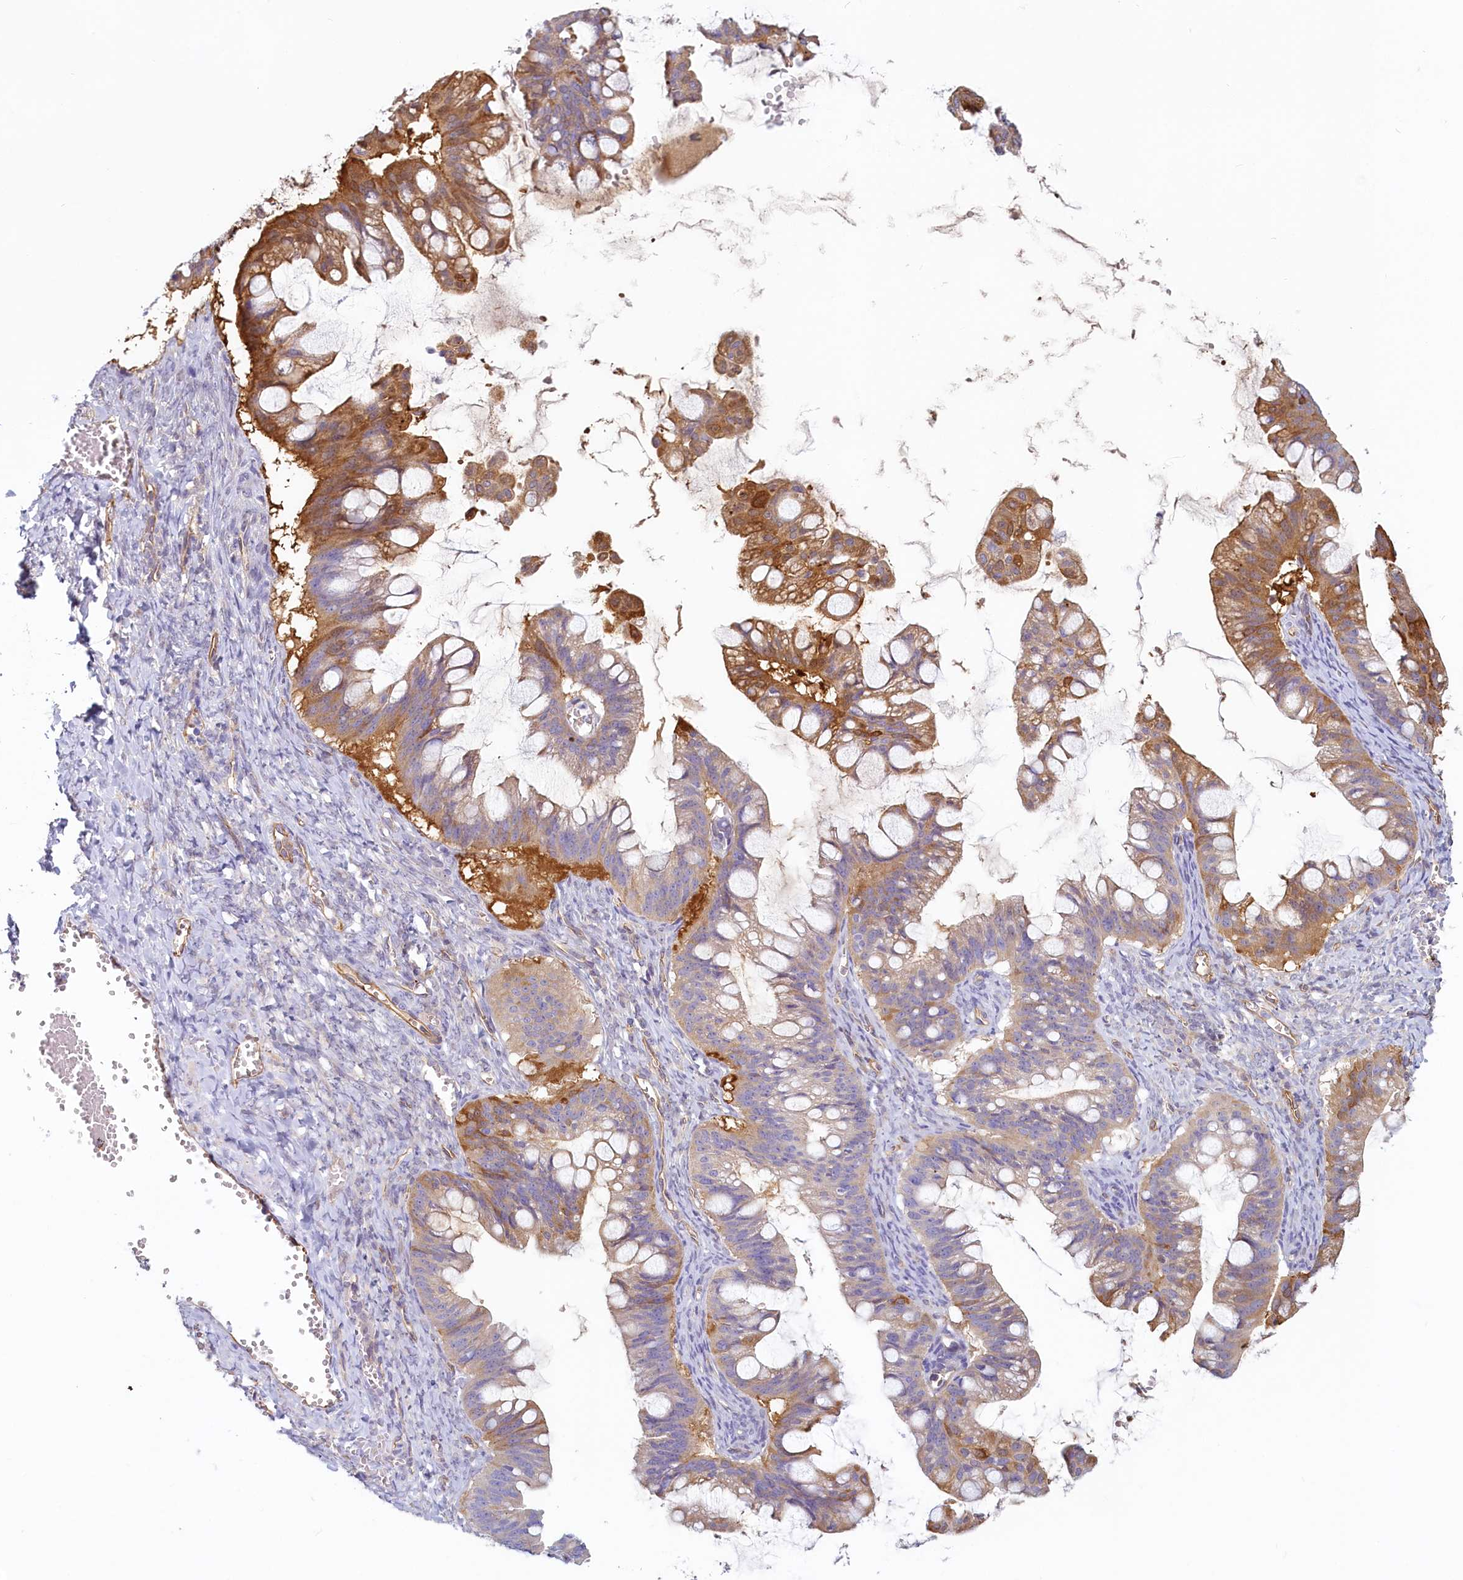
{"staining": {"intensity": "moderate", "quantity": ">75%", "location": "cytoplasmic/membranous"}, "tissue": "ovarian cancer", "cell_type": "Tumor cells", "image_type": "cancer", "snomed": [{"axis": "morphology", "description": "Cystadenocarcinoma, mucinous, NOS"}, {"axis": "topography", "description": "Ovary"}], "caption": "High-magnification brightfield microscopy of ovarian cancer (mucinous cystadenocarcinoma) stained with DAB (brown) and counterstained with hematoxylin (blue). tumor cells exhibit moderate cytoplasmic/membranous staining is seen in about>75% of cells.", "gene": "LMOD3", "patient": {"sex": "female", "age": 73}}